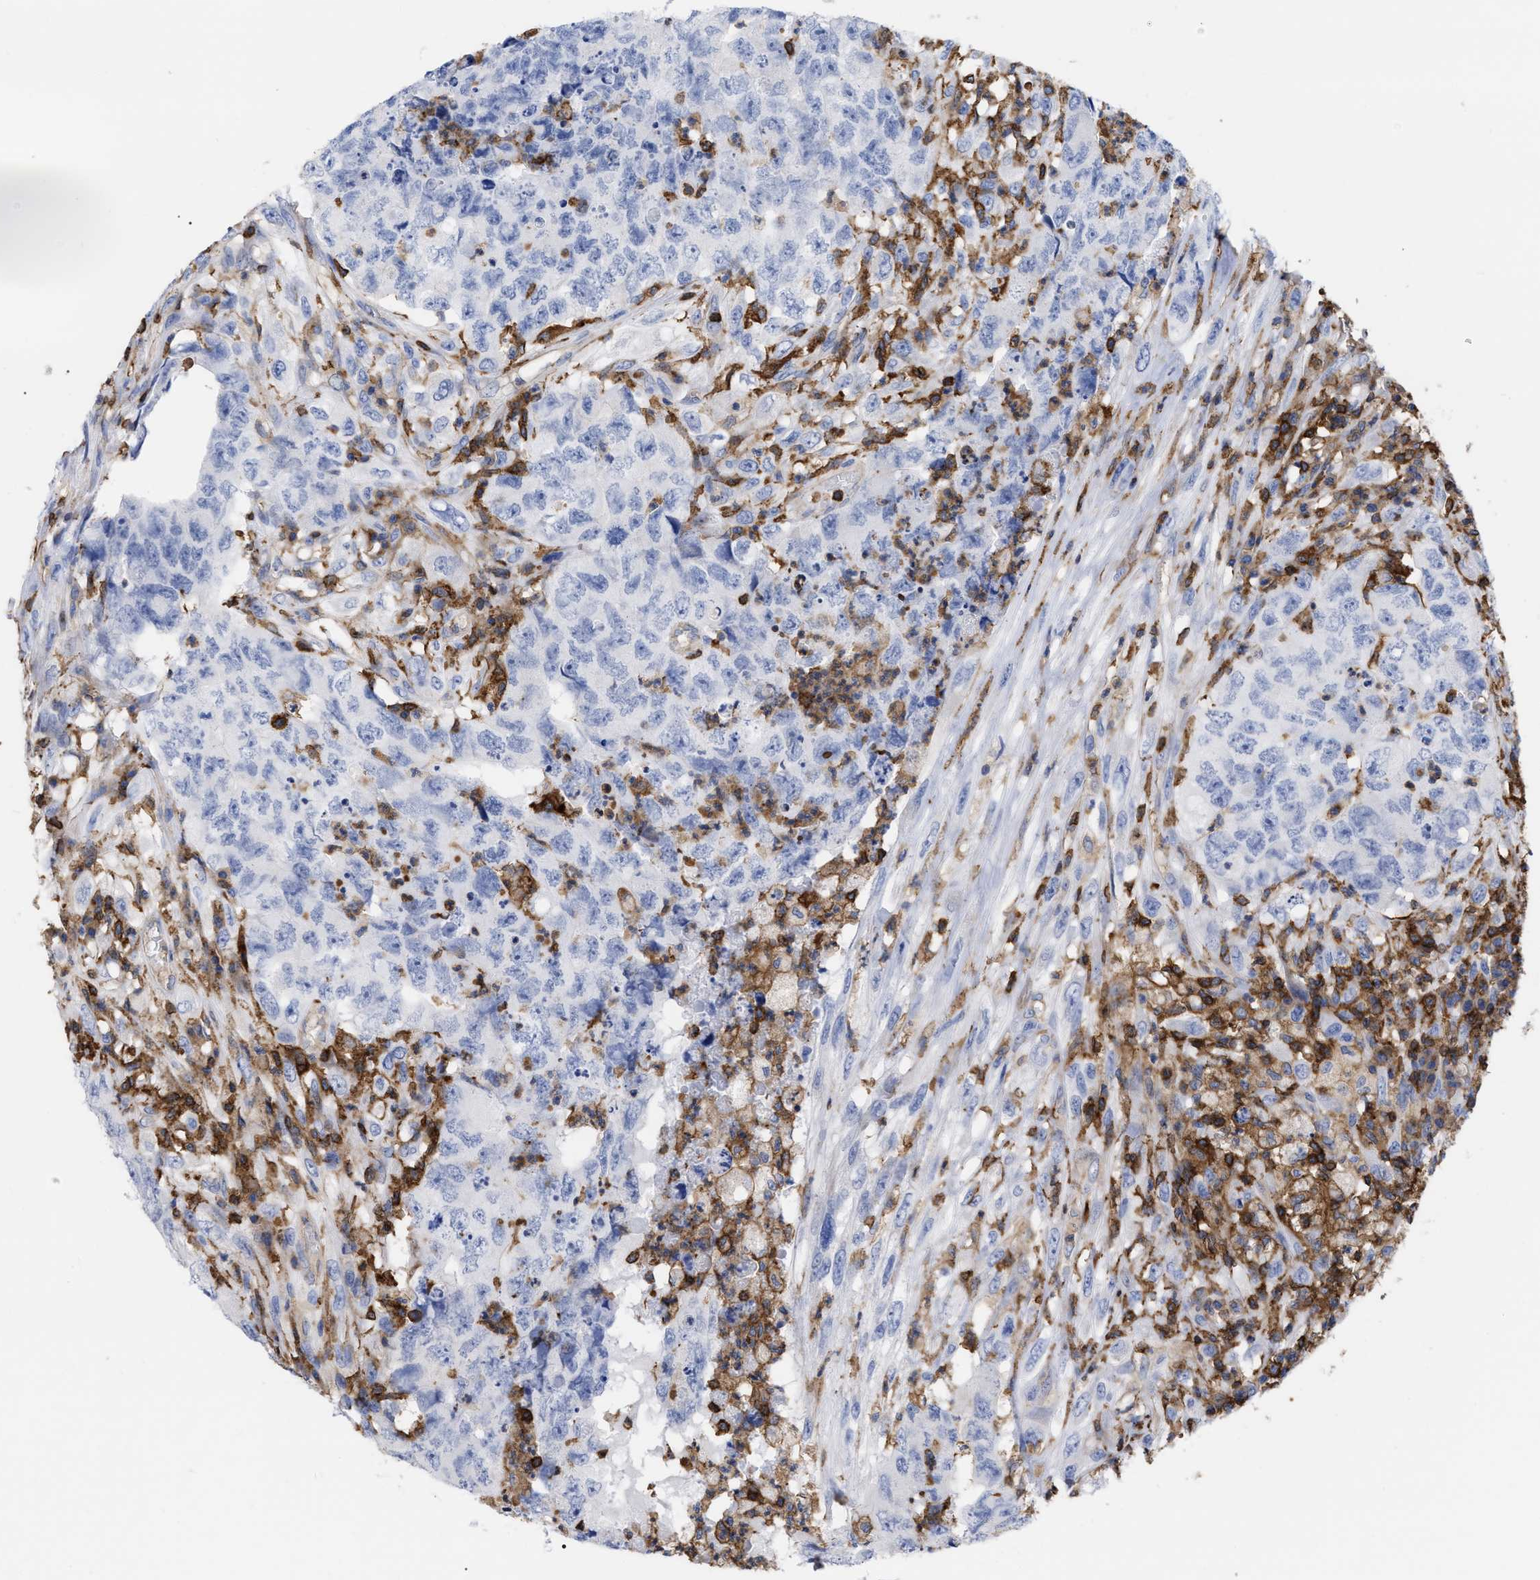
{"staining": {"intensity": "negative", "quantity": "none", "location": "none"}, "tissue": "testis cancer", "cell_type": "Tumor cells", "image_type": "cancer", "snomed": [{"axis": "morphology", "description": "Carcinoma, Embryonal, NOS"}, {"axis": "topography", "description": "Testis"}], "caption": "There is no significant positivity in tumor cells of testis cancer (embryonal carcinoma).", "gene": "HCLS1", "patient": {"sex": "male", "age": 32}}